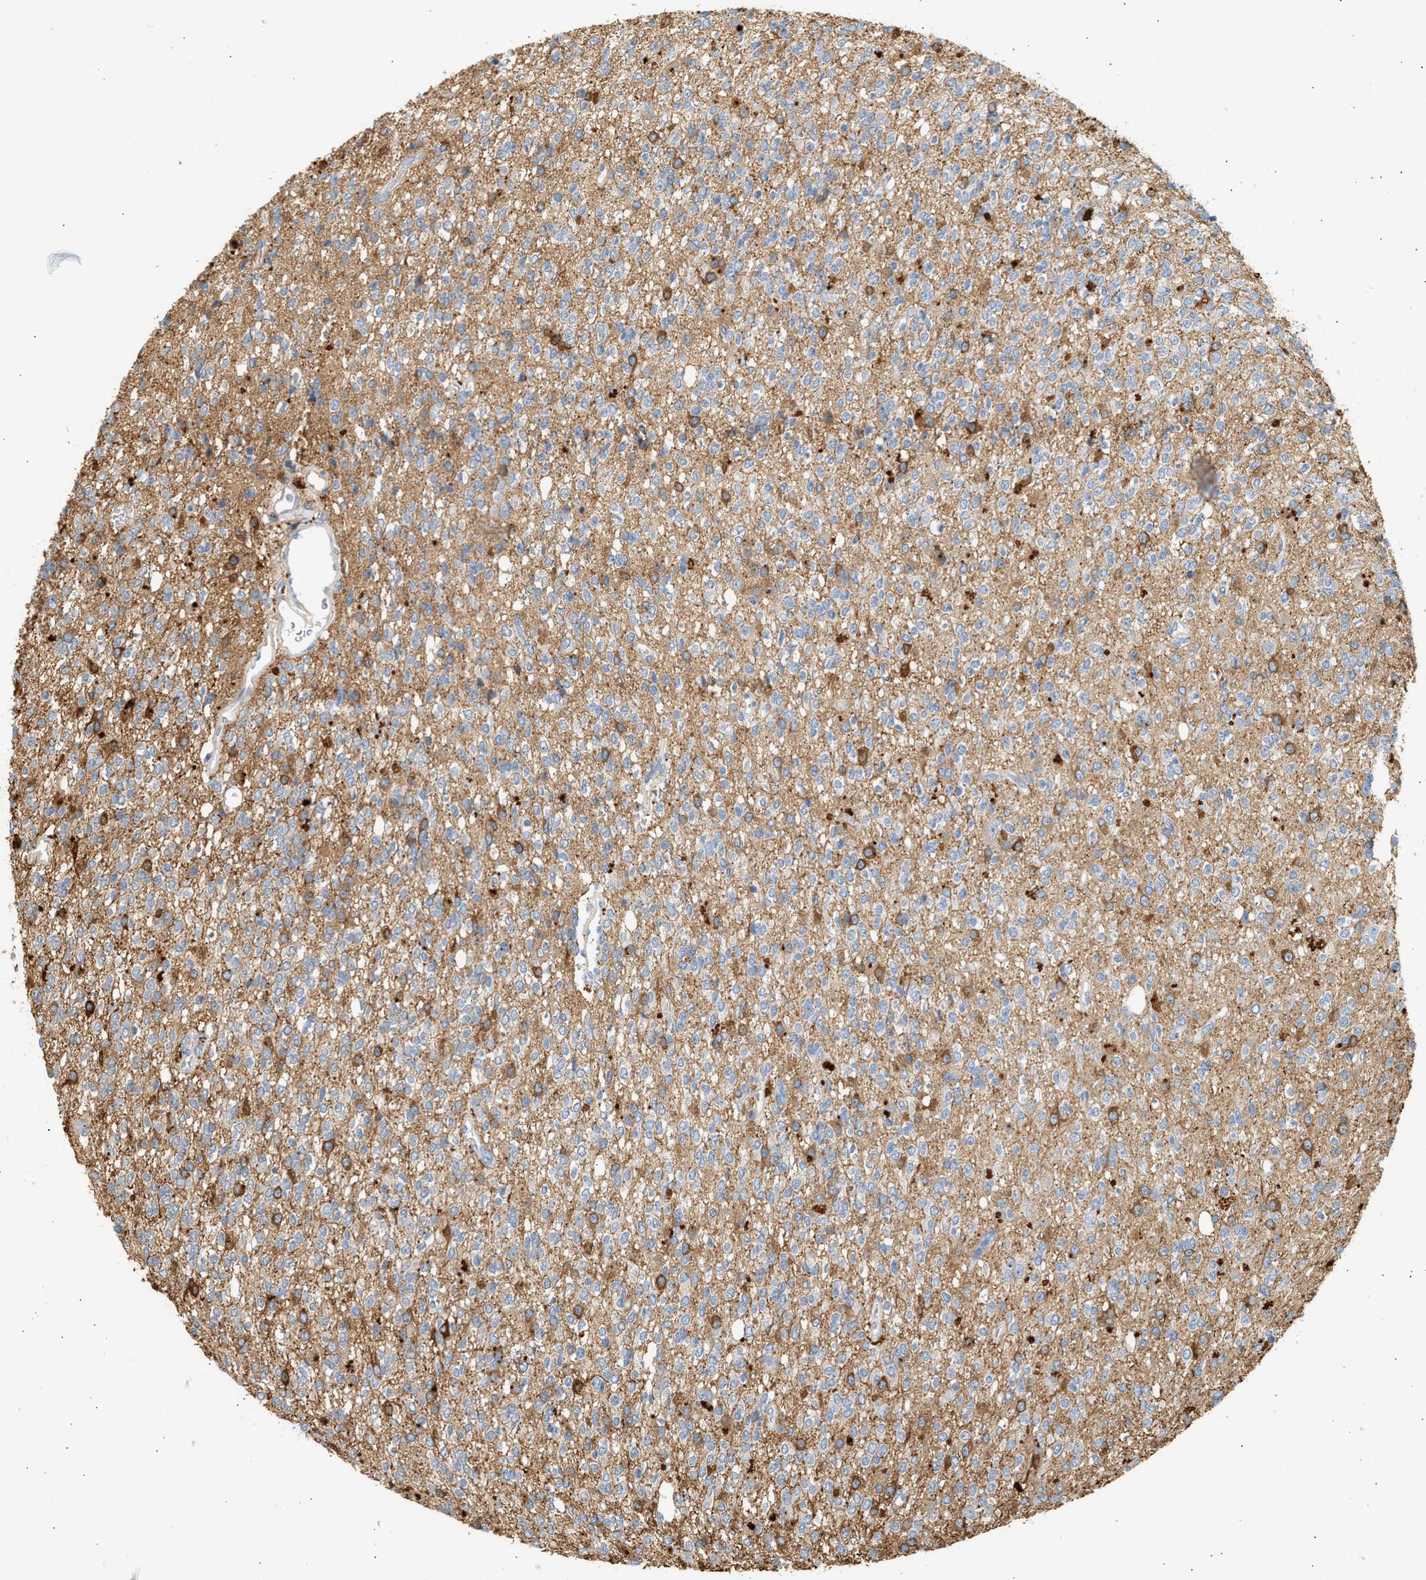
{"staining": {"intensity": "moderate", "quantity": "<25%", "location": "cytoplasmic/membranous"}, "tissue": "glioma", "cell_type": "Tumor cells", "image_type": "cancer", "snomed": [{"axis": "morphology", "description": "Glioma, malignant, High grade"}, {"axis": "topography", "description": "Brain"}], "caption": "Immunohistochemical staining of human high-grade glioma (malignant) displays moderate cytoplasmic/membranous protein positivity in approximately <25% of tumor cells.", "gene": "ENTHD1", "patient": {"sex": "male", "age": 34}}